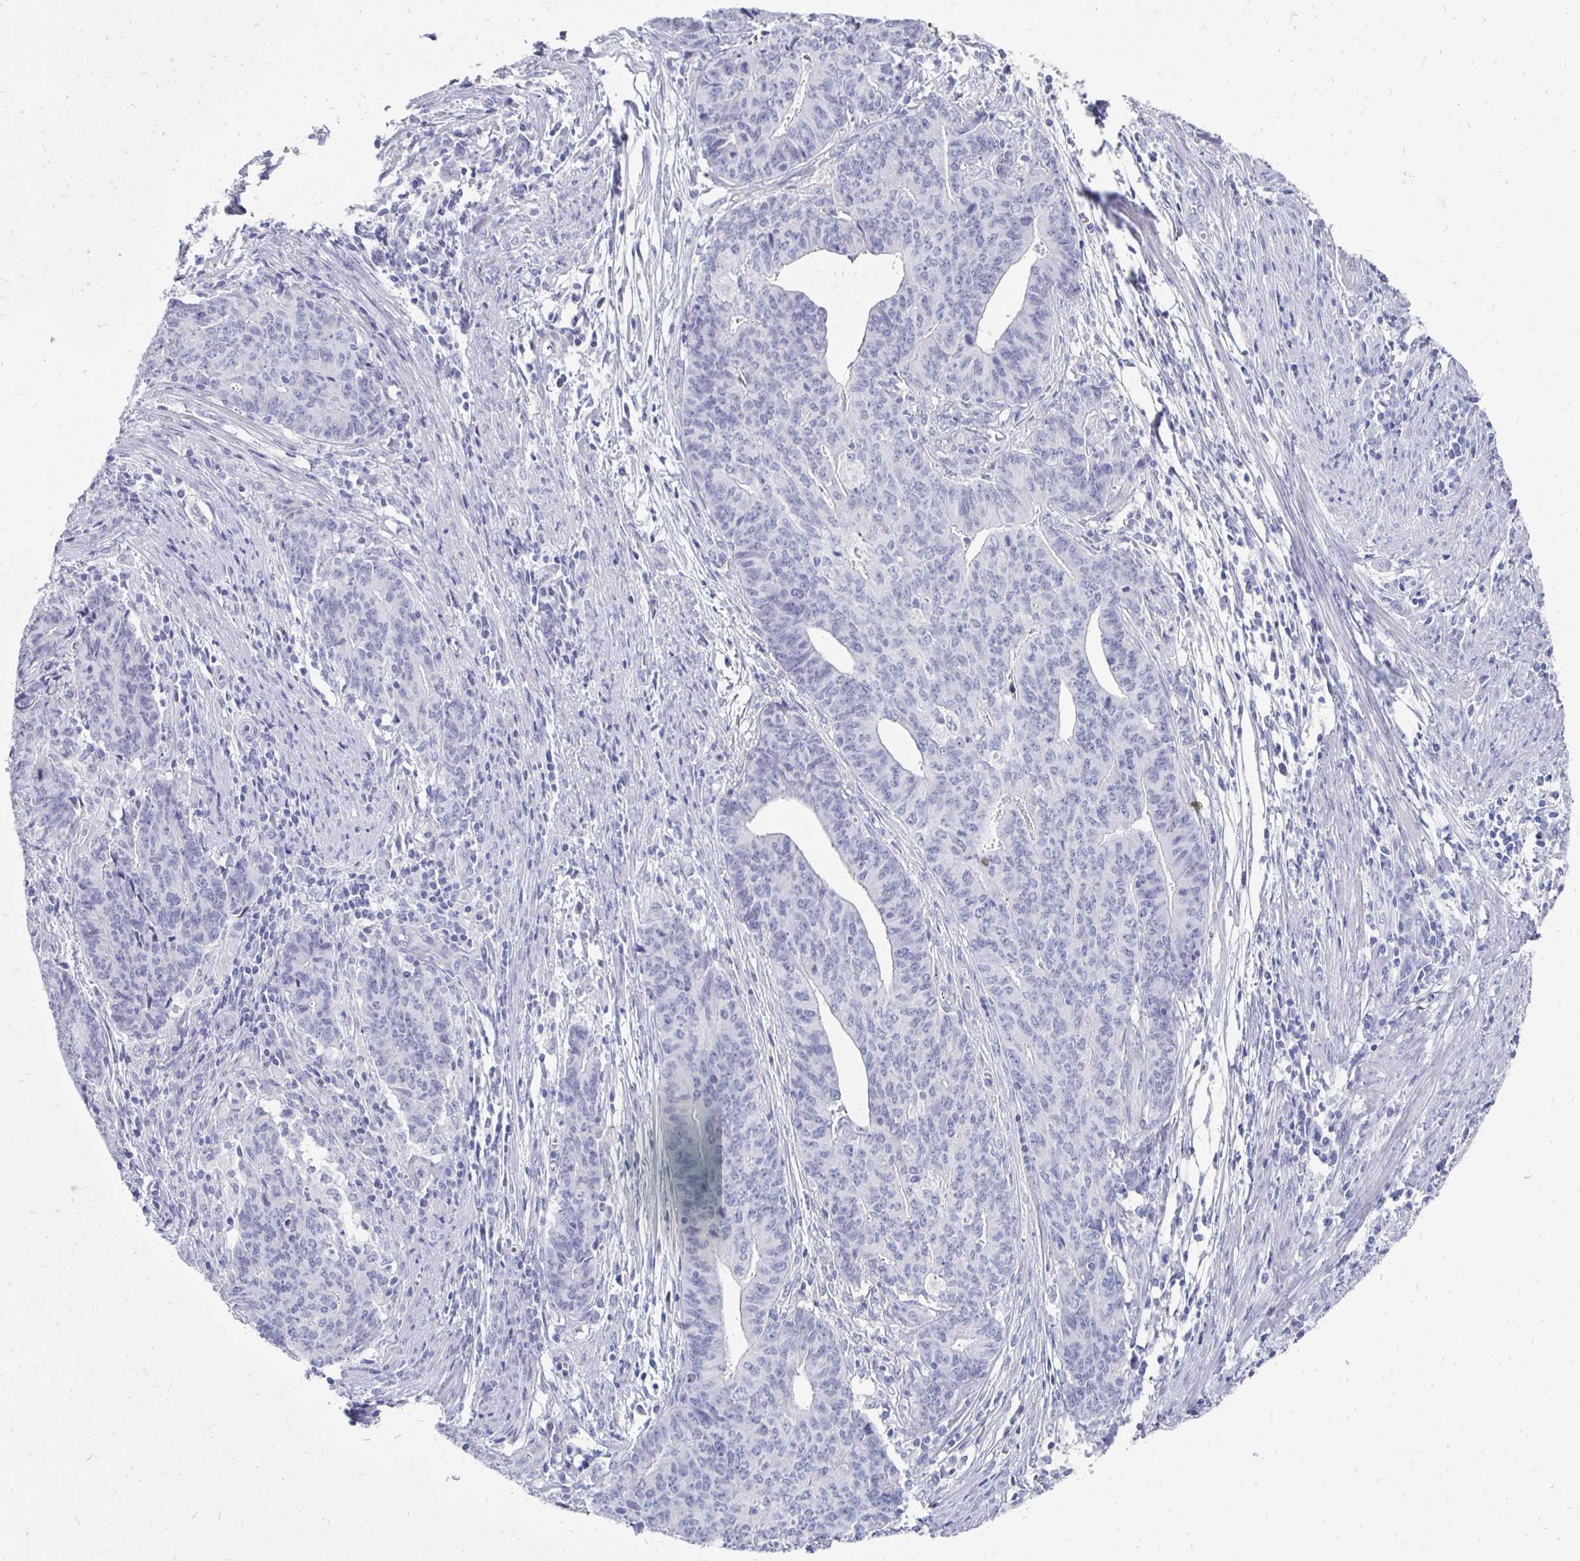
{"staining": {"intensity": "negative", "quantity": "none", "location": "none"}, "tissue": "endometrial cancer", "cell_type": "Tumor cells", "image_type": "cancer", "snomed": [{"axis": "morphology", "description": "Adenocarcinoma, NOS"}, {"axis": "topography", "description": "Endometrium"}], "caption": "Immunohistochemistry (IHC) histopathology image of endometrial cancer (adenocarcinoma) stained for a protein (brown), which displays no expression in tumor cells. The staining is performed using DAB brown chromogen with nuclei counter-stained in using hematoxylin.", "gene": "SYCP3", "patient": {"sex": "female", "age": 59}}